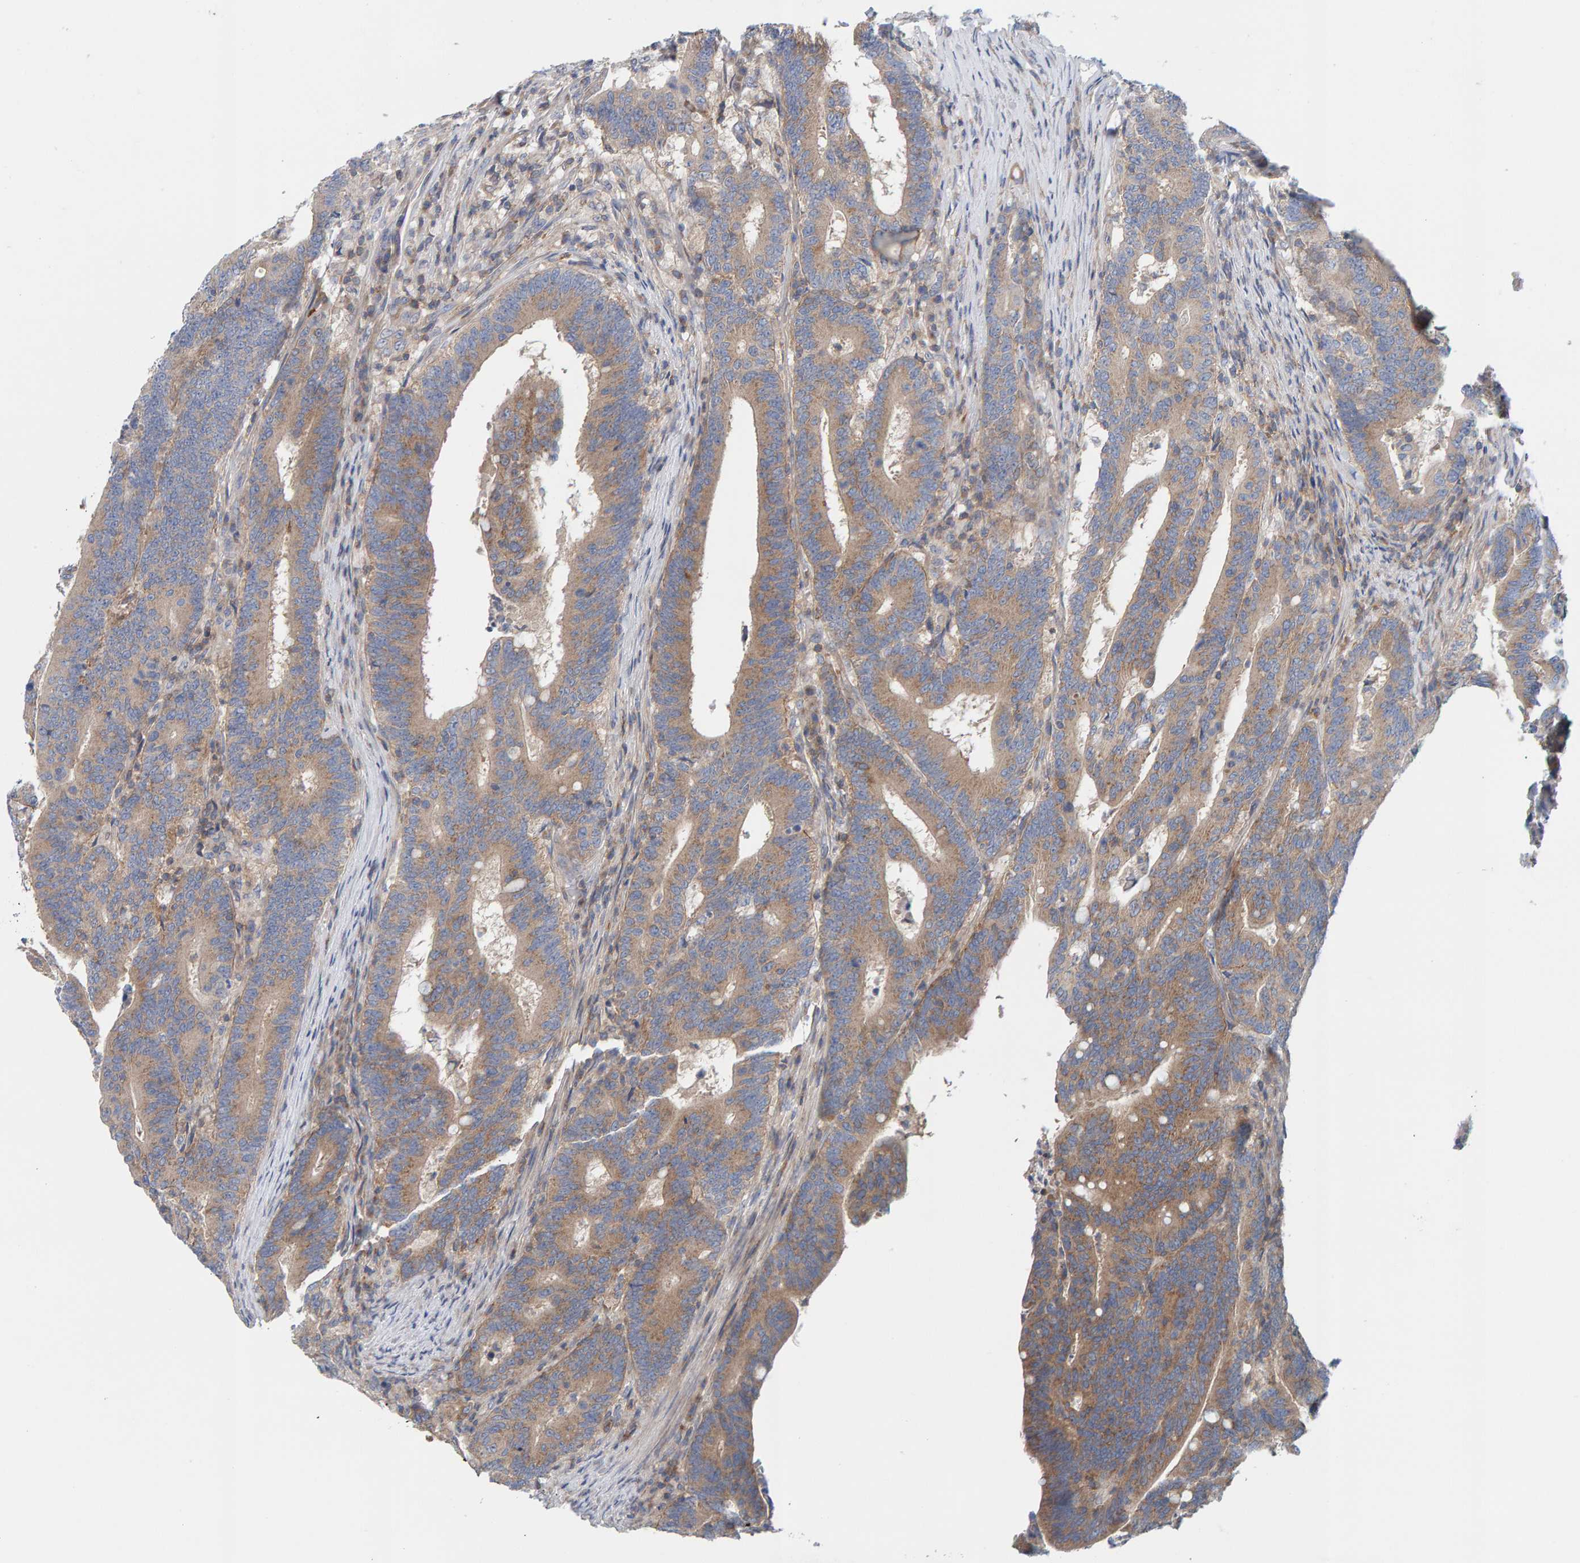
{"staining": {"intensity": "moderate", "quantity": ">75%", "location": "cytoplasmic/membranous"}, "tissue": "colorectal cancer", "cell_type": "Tumor cells", "image_type": "cancer", "snomed": [{"axis": "morphology", "description": "Adenocarcinoma, NOS"}, {"axis": "topography", "description": "Colon"}], "caption": "Moderate cytoplasmic/membranous staining is present in approximately >75% of tumor cells in colorectal cancer (adenocarcinoma). The staining was performed using DAB, with brown indicating positive protein expression. Nuclei are stained blue with hematoxylin.", "gene": "CCM2", "patient": {"sex": "female", "age": 66}}